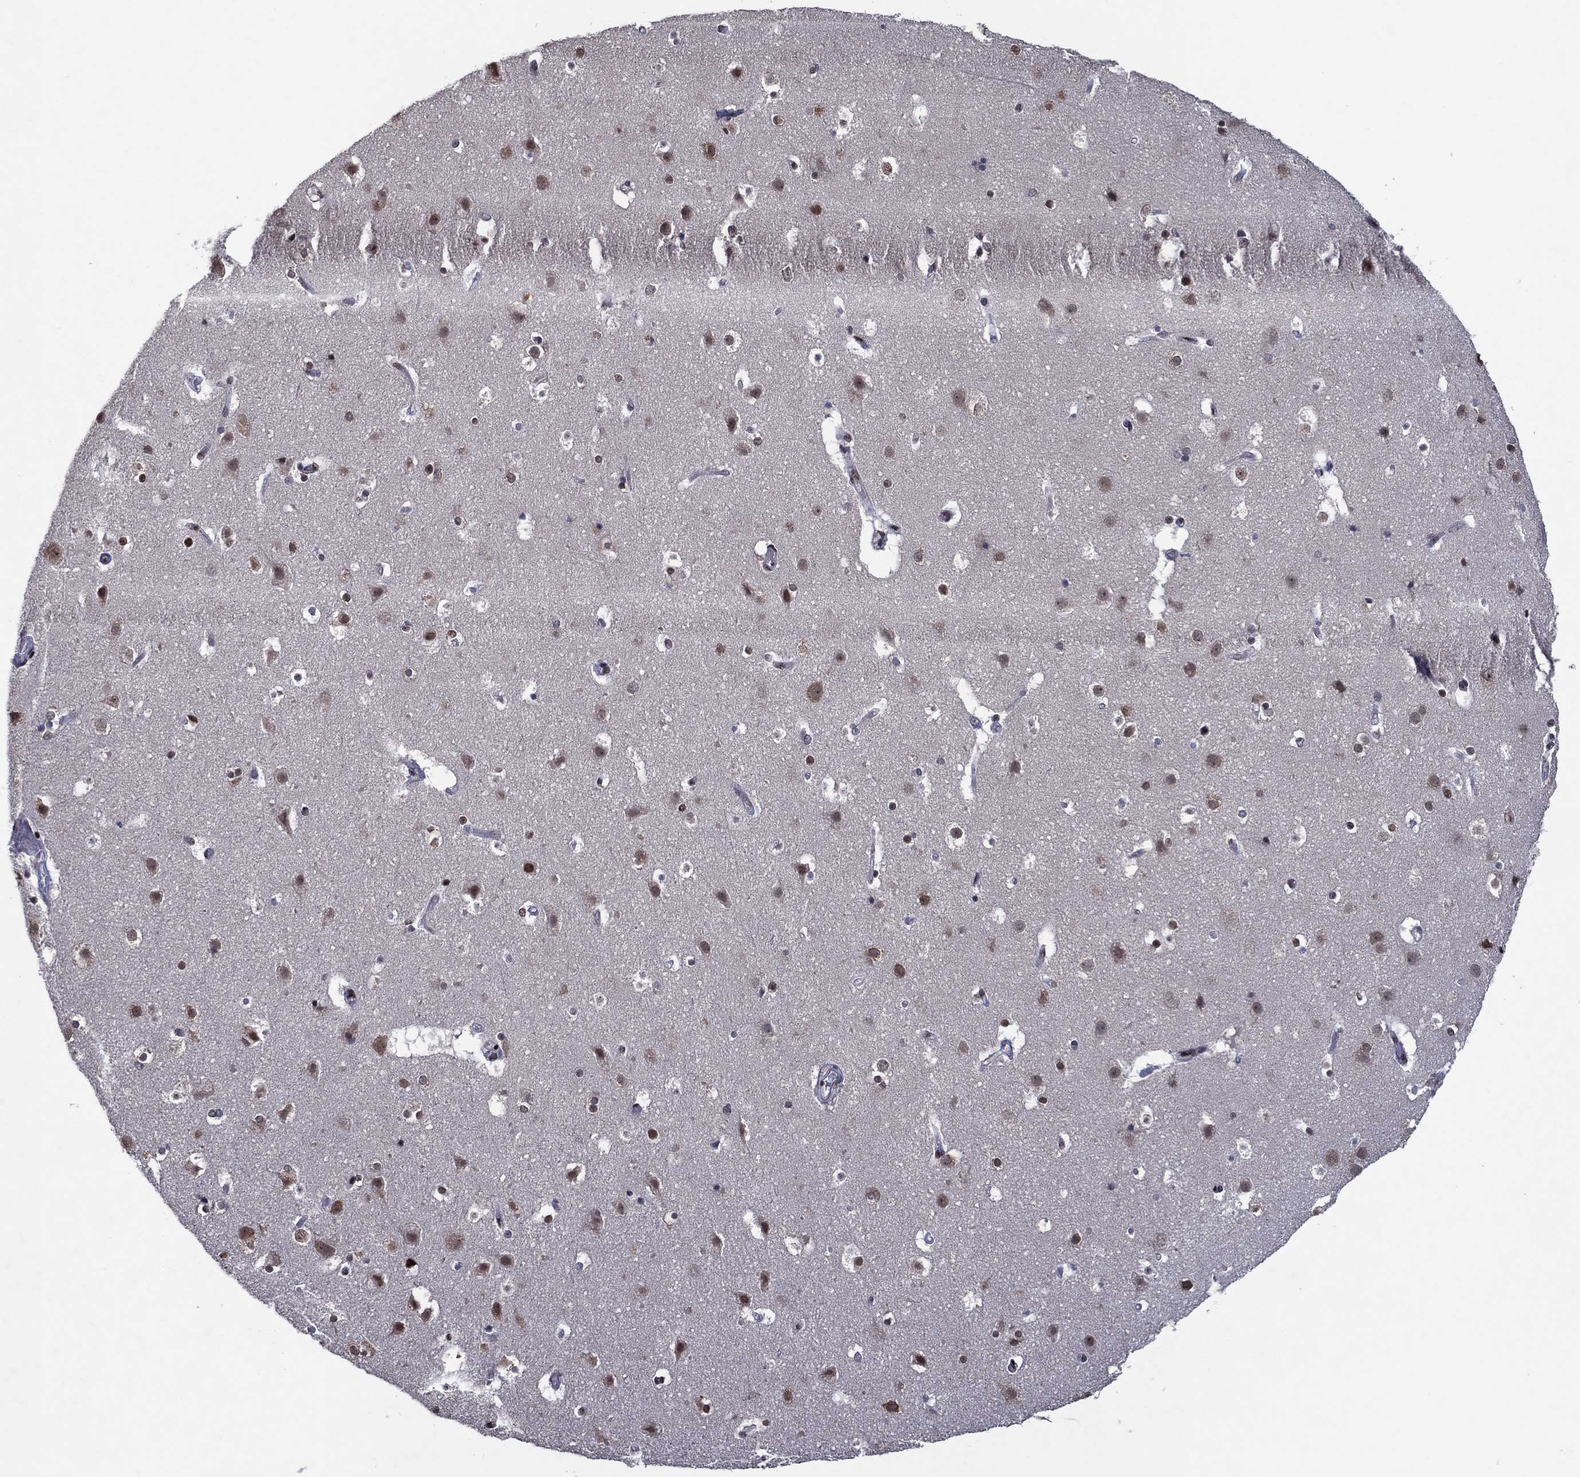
{"staining": {"intensity": "negative", "quantity": "none", "location": "none"}, "tissue": "cerebral cortex", "cell_type": "Endothelial cells", "image_type": "normal", "snomed": [{"axis": "morphology", "description": "Normal tissue, NOS"}, {"axis": "topography", "description": "Cerebral cortex"}], "caption": "The photomicrograph reveals no significant staining in endothelial cells of cerebral cortex.", "gene": "ZBTB42", "patient": {"sex": "female", "age": 52}}